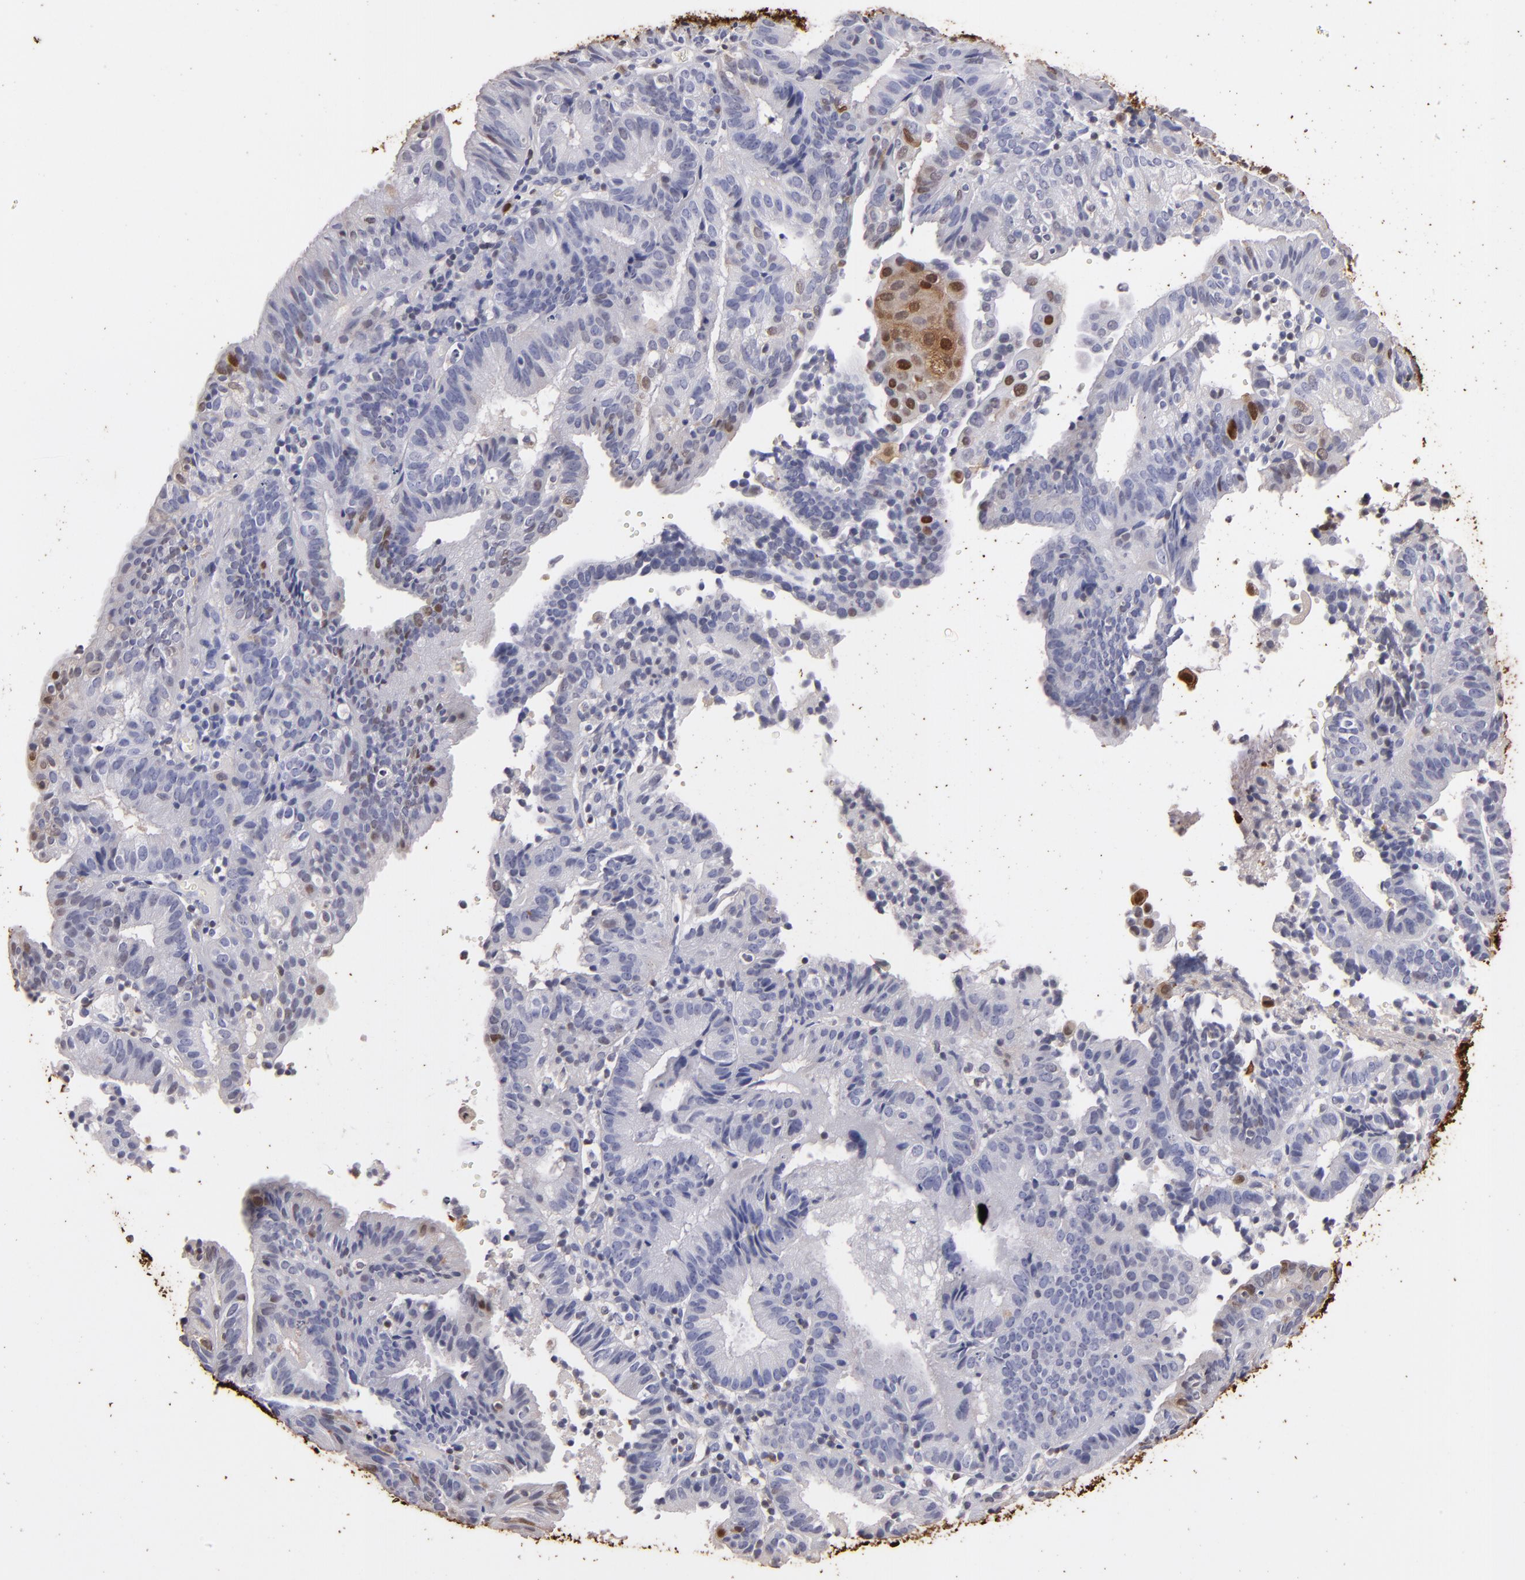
{"staining": {"intensity": "moderate", "quantity": "<25%", "location": "cytoplasmic/membranous,nuclear"}, "tissue": "cervical cancer", "cell_type": "Tumor cells", "image_type": "cancer", "snomed": [{"axis": "morphology", "description": "Adenocarcinoma, NOS"}, {"axis": "topography", "description": "Cervix"}], "caption": "IHC (DAB) staining of human cervical cancer (adenocarcinoma) reveals moderate cytoplasmic/membranous and nuclear protein positivity in about <25% of tumor cells.", "gene": "S100A2", "patient": {"sex": "female", "age": 60}}